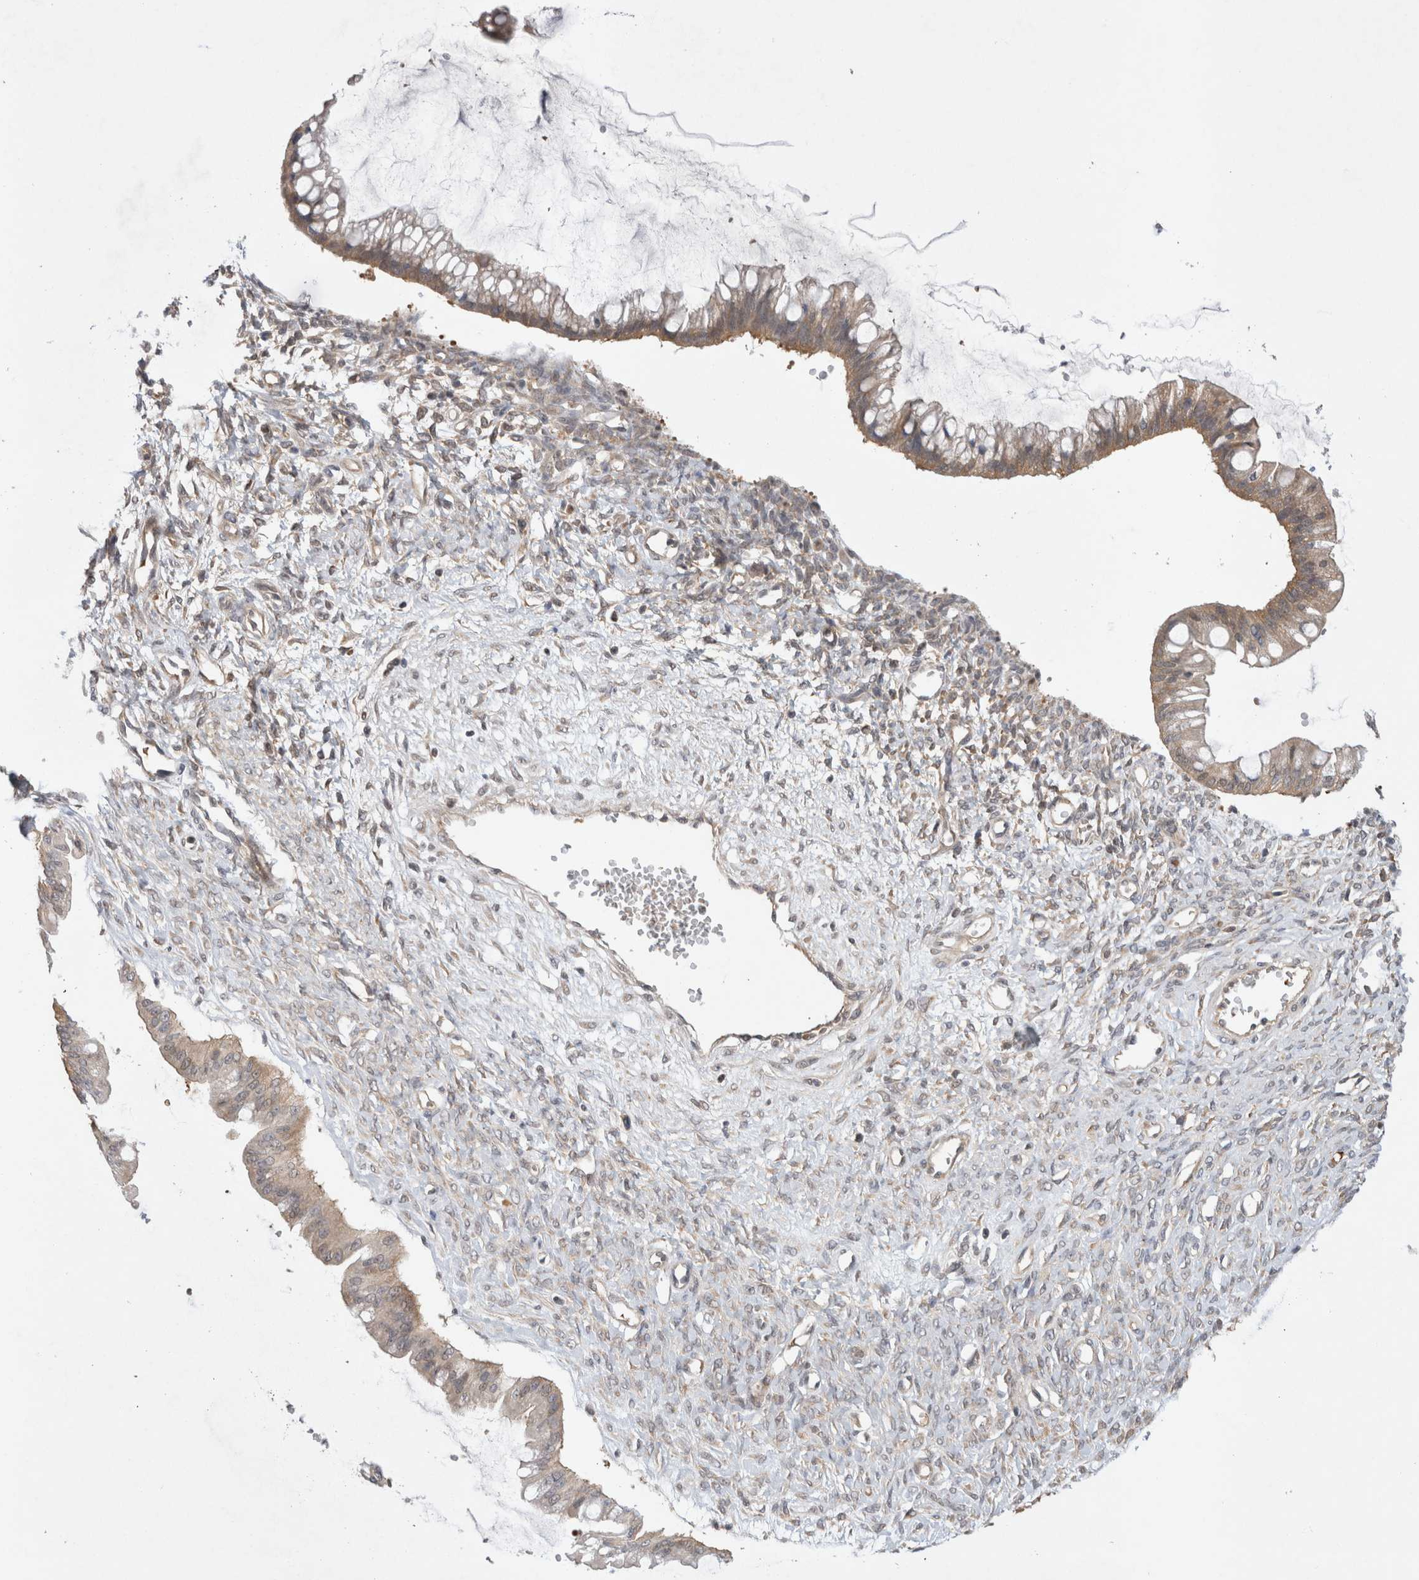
{"staining": {"intensity": "weak", "quantity": "25%-75%", "location": "cytoplasmic/membranous"}, "tissue": "ovarian cancer", "cell_type": "Tumor cells", "image_type": "cancer", "snomed": [{"axis": "morphology", "description": "Cystadenocarcinoma, mucinous, NOS"}, {"axis": "topography", "description": "Ovary"}], "caption": "IHC micrograph of neoplastic tissue: ovarian mucinous cystadenocarcinoma stained using IHC exhibits low levels of weak protein expression localized specifically in the cytoplasmic/membranous of tumor cells, appearing as a cytoplasmic/membranous brown color.", "gene": "EIF3E", "patient": {"sex": "female", "age": 73}}